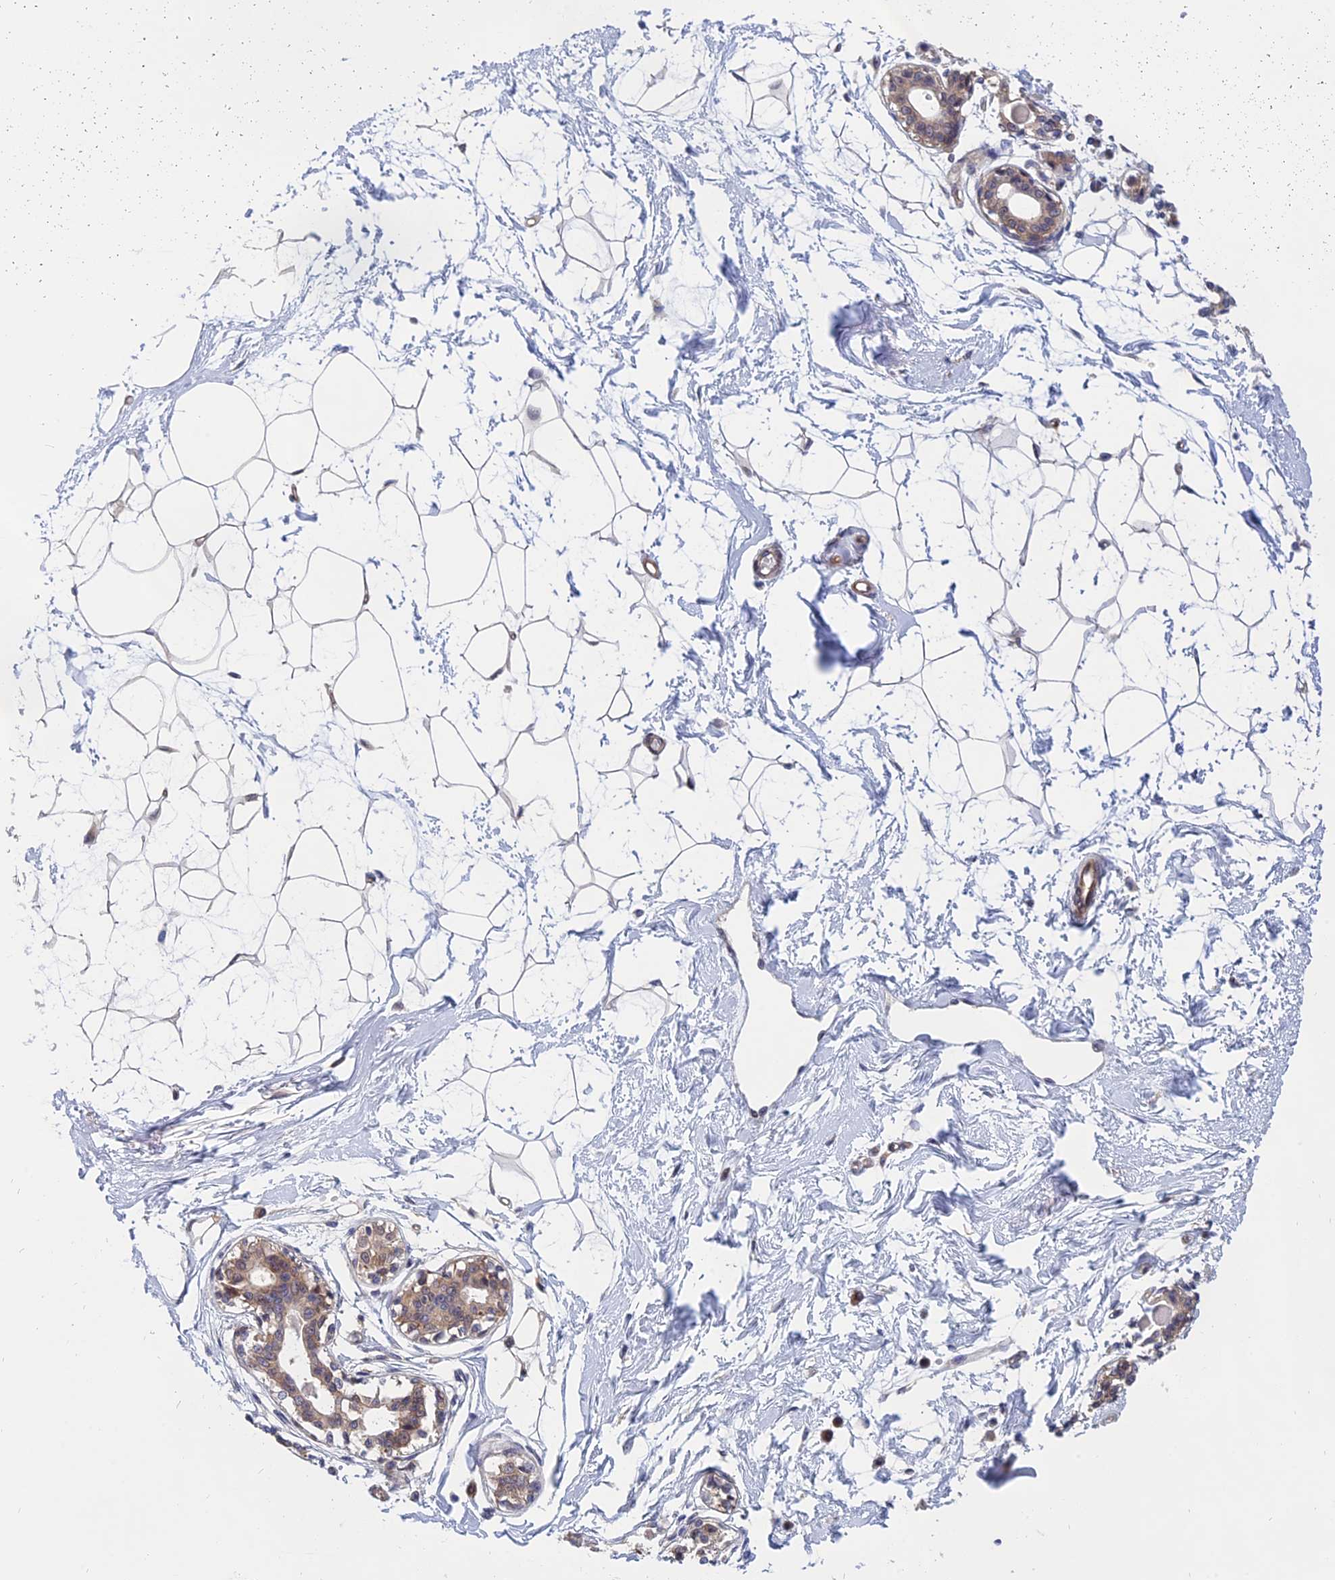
{"staining": {"intensity": "negative", "quantity": "none", "location": "none"}, "tissue": "breast", "cell_type": "Adipocytes", "image_type": "normal", "snomed": [{"axis": "morphology", "description": "Normal tissue, NOS"}, {"axis": "topography", "description": "Breast"}], "caption": "Immunohistochemical staining of benign human breast shows no significant positivity in adipocytes.", "gene": "NAA10", "patient": {"sex": "female", "age": 45}}